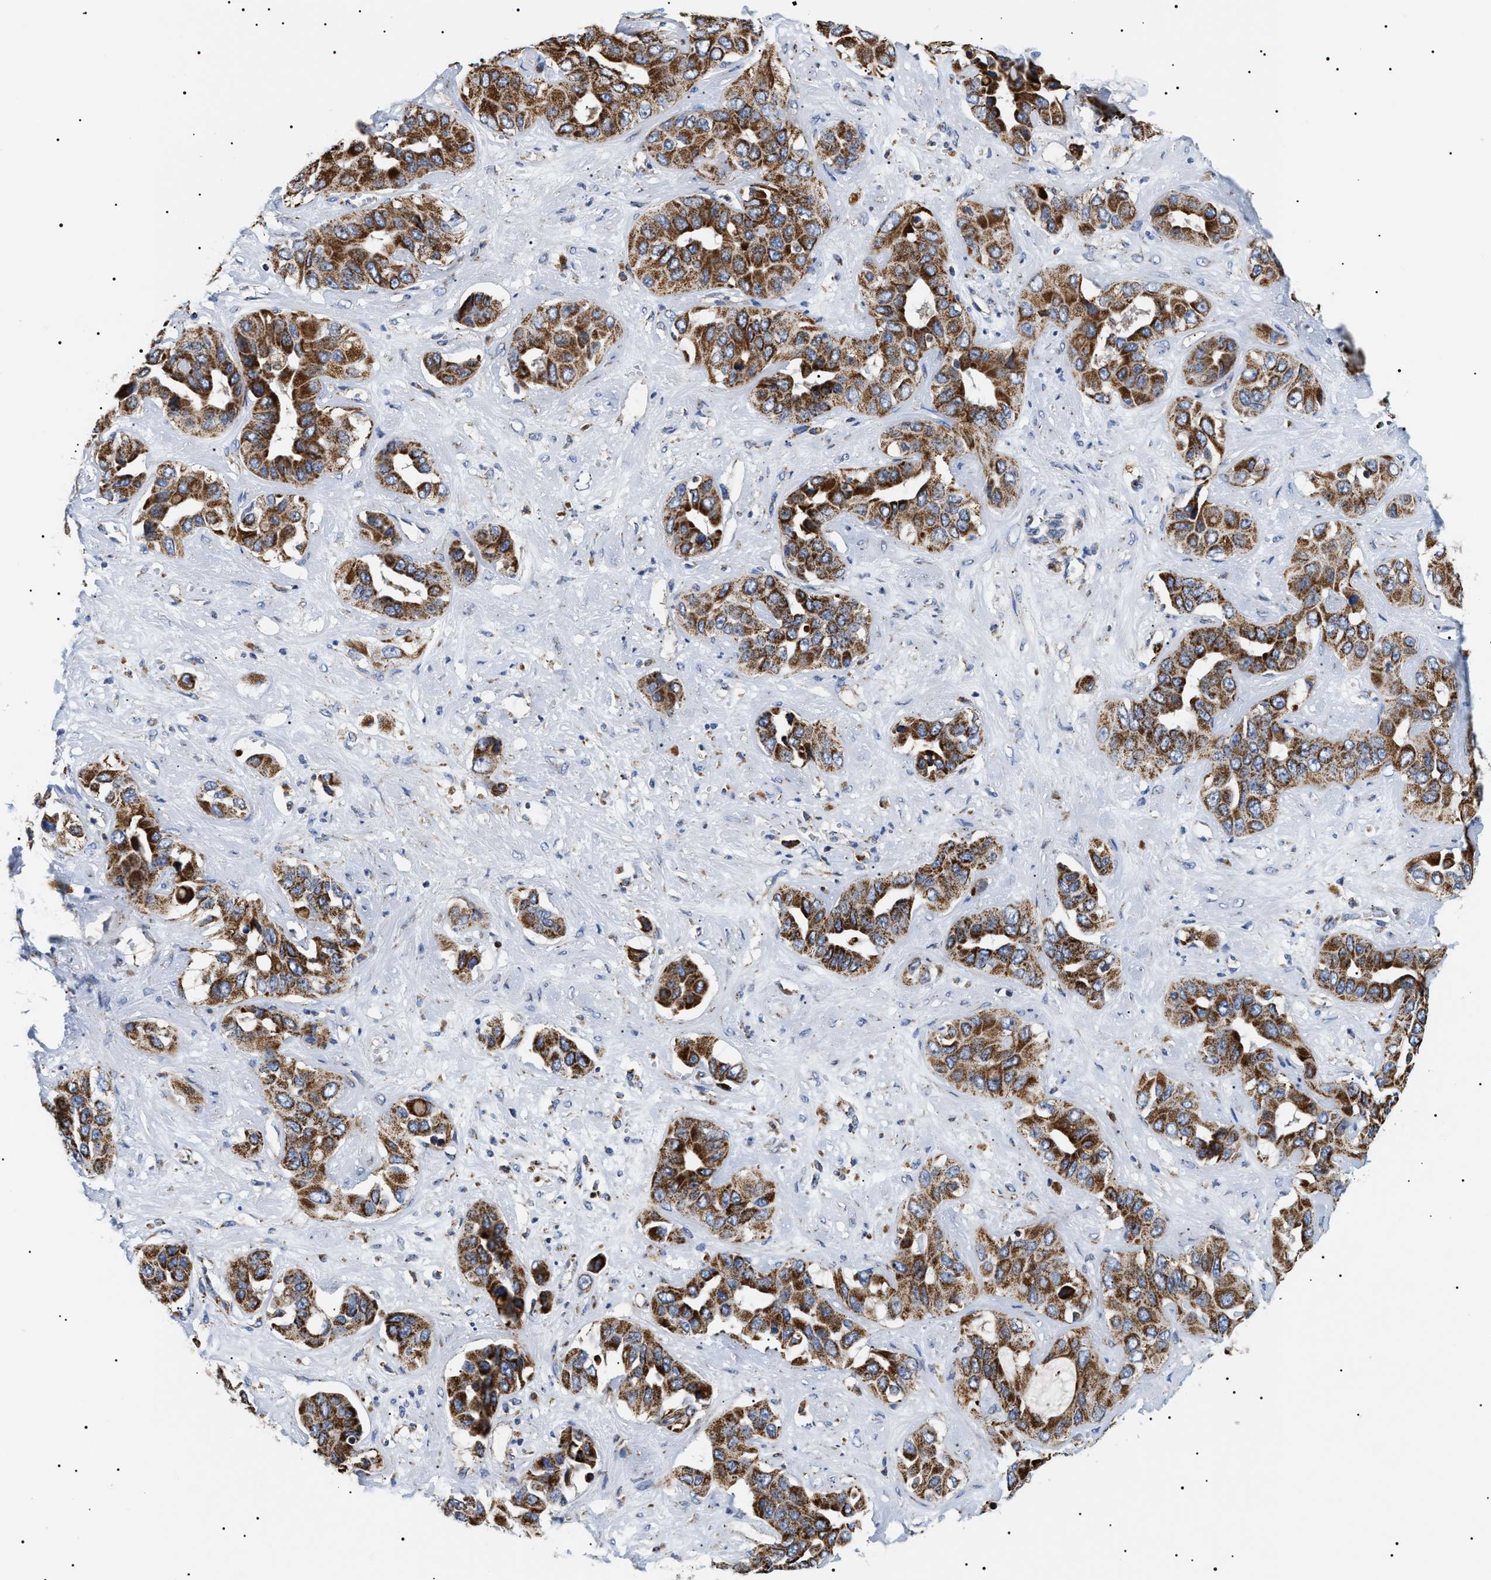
{"staining": {"intensity": "strong", "quantity": ">75%", "location": "cytoplasmic/membranous"}, "tissue": "liver cancer", "cell_type": "Tumor cells", "image_type": "cancer", "snomed": [{"axis": "morphology", "description": "Cholangiocarcinoma"}, {"axis": "topography", "description": "Liver"}], "caption": "Liver cholangiocarcinoma stained with DAB immunohistochemistry shows high levels of strong cytoplasmic/membranous staining in approximately >75% of tumor cells.", "gene": "OXSM", "patient": {"sex": "female", "age": 52}}